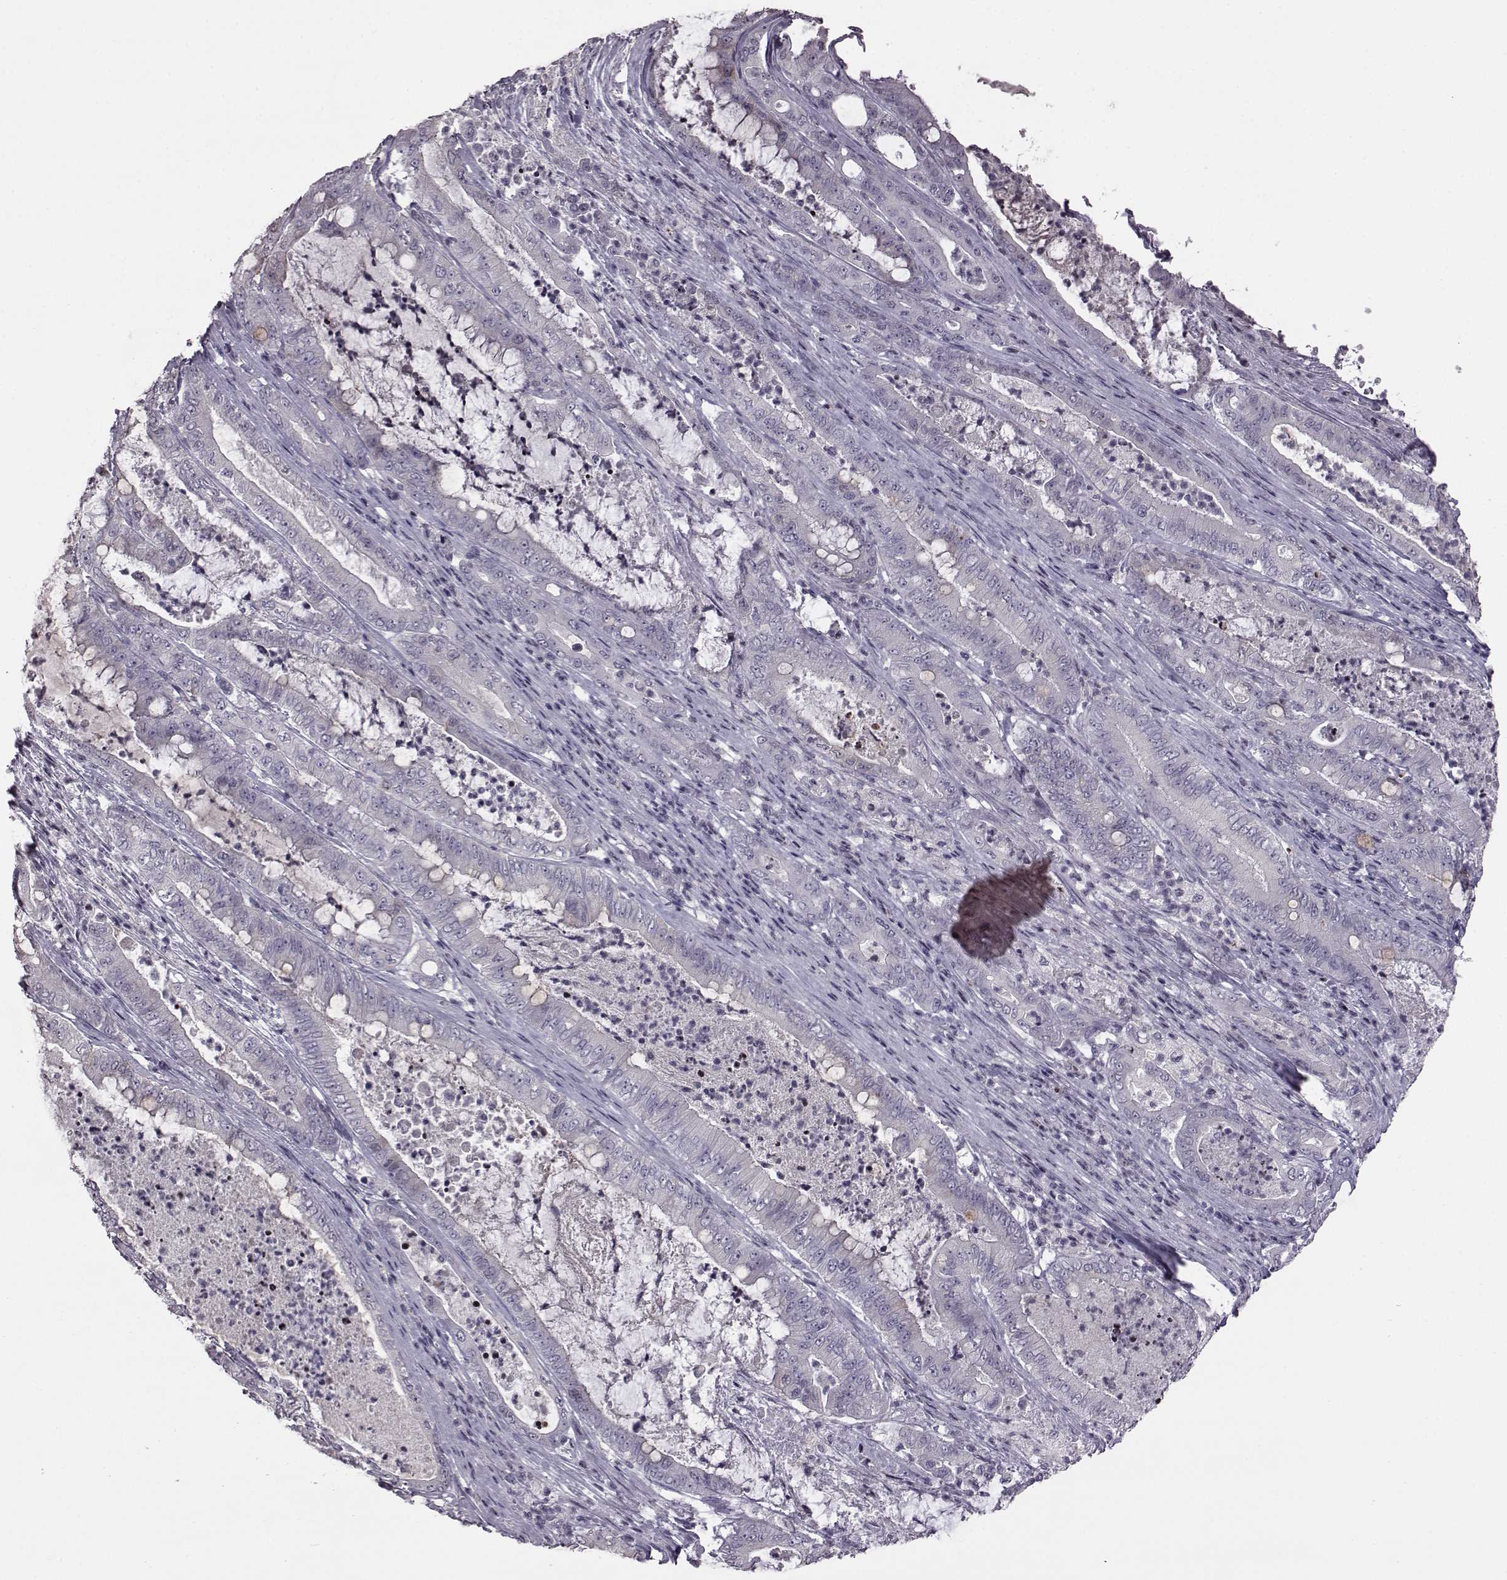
{"staining": {"intensity": "negative", "quantity": "none", "location": "none"}, "tissue": "pancreatic cancer", "cell_type": "Tumor cells", "image_type": "cancer", "snomed": [{"axis": "morphology", "description": "Adenocarcinoma, NOS"}, {"axis": "topography", "description": "Pancreas"}], "caption": "Immunohistochemical staining of human pancreatic adenocarcinoma exhibits no significant staining in tumor cells. Brightfield microscopy of IHC stained with DAB (3,3'-diaminobenzidine) (brown) and hematoxylin (blue), captured at high magnification.", "gene": "GAL", "patient": {"sex": "male", "age": 71}}